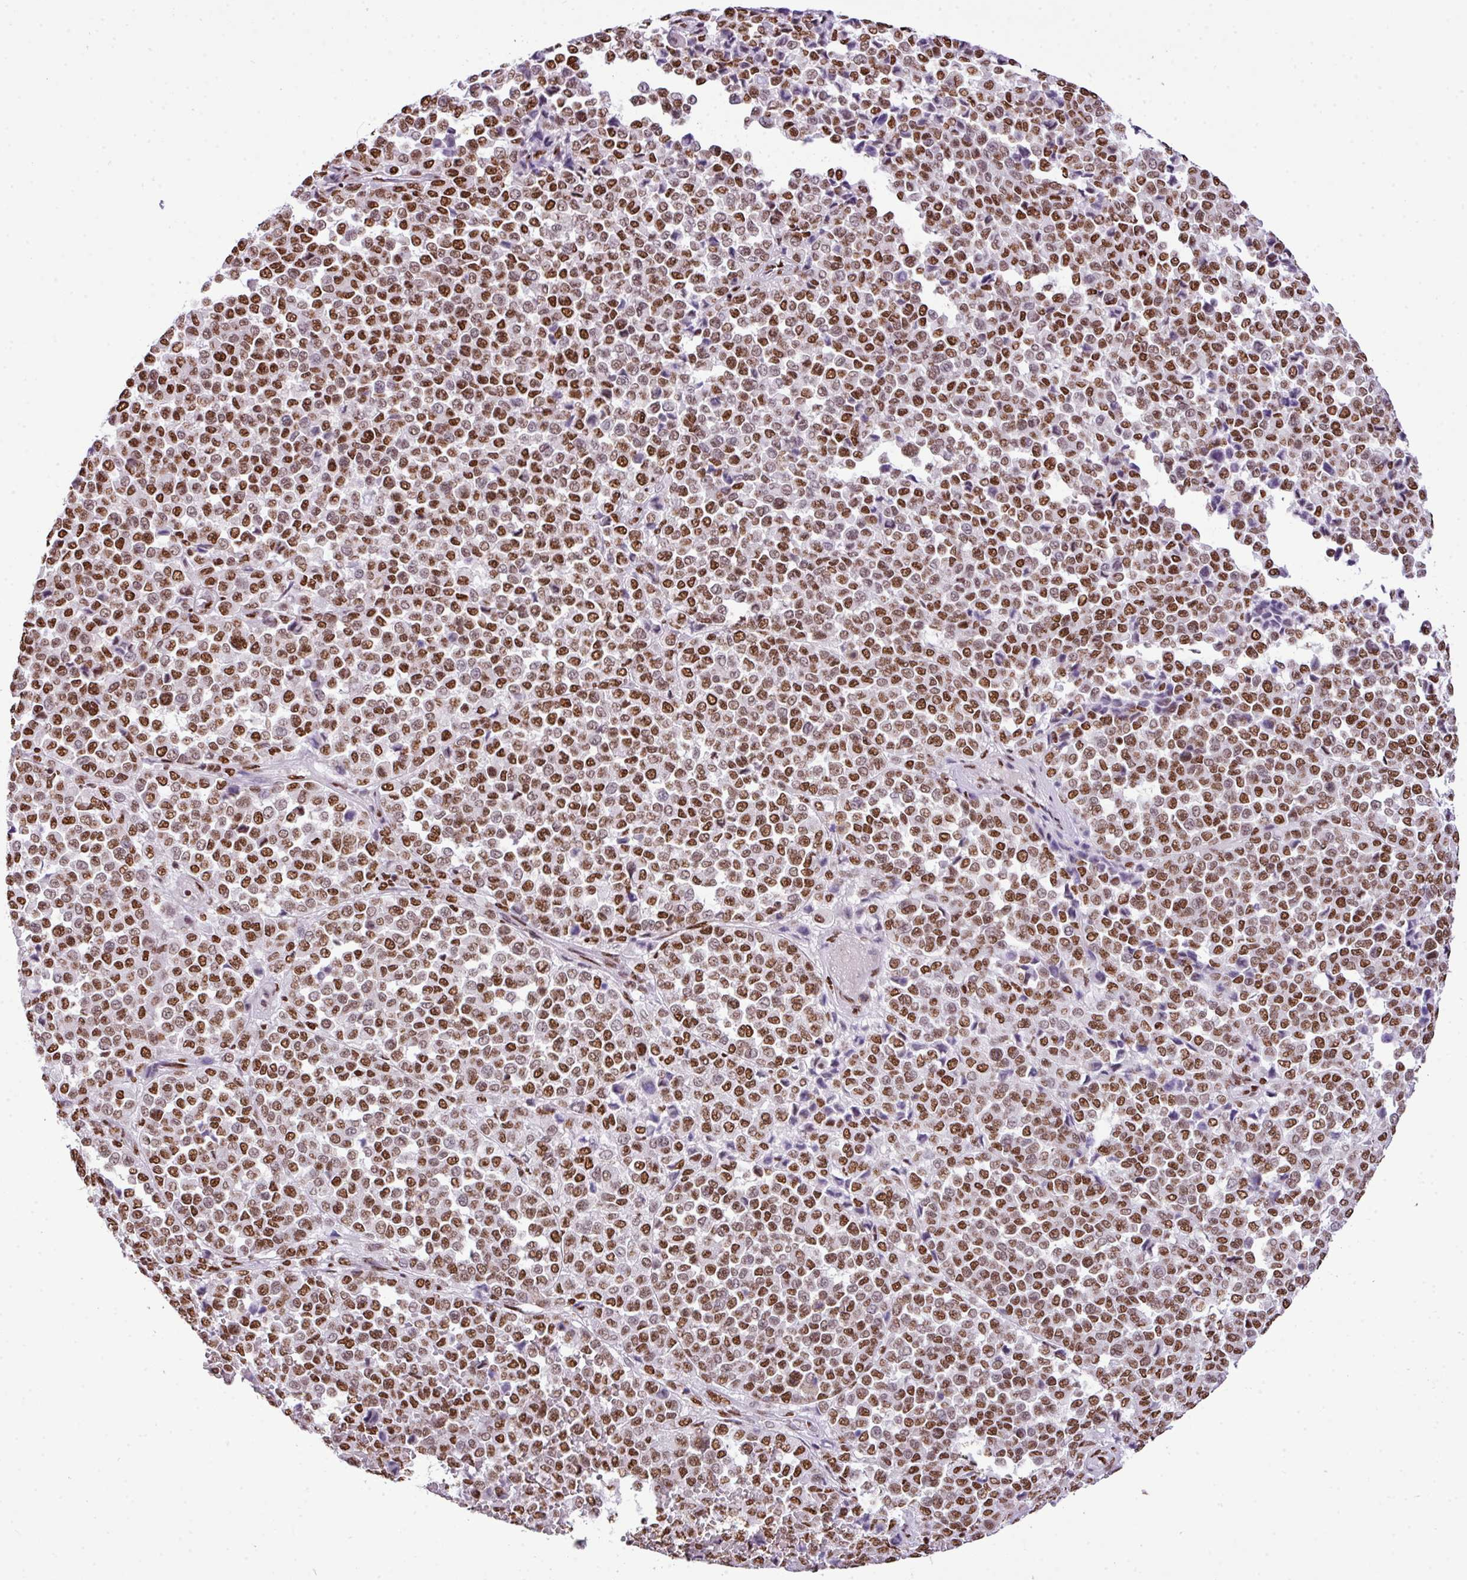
{"staining": {"intensity": "moderate", "quantity": ">75%", "location": "nuclear"}, "tissue": "melanoma", "cell_type": "Tumor cells", "image_type": "cancer", "snomed": [{"axis": "morphology", "description": "Malignant melanoma, Metastatic site"}, {"axis": "topography", "description": "Pancreas"}], "caption": "Human malignant melanoma (metastatic site) stained with a protein marker reveals moderate staining in tumor cells.", "gene": "RARG", "patient": {"sex": "female", "age": 30}}